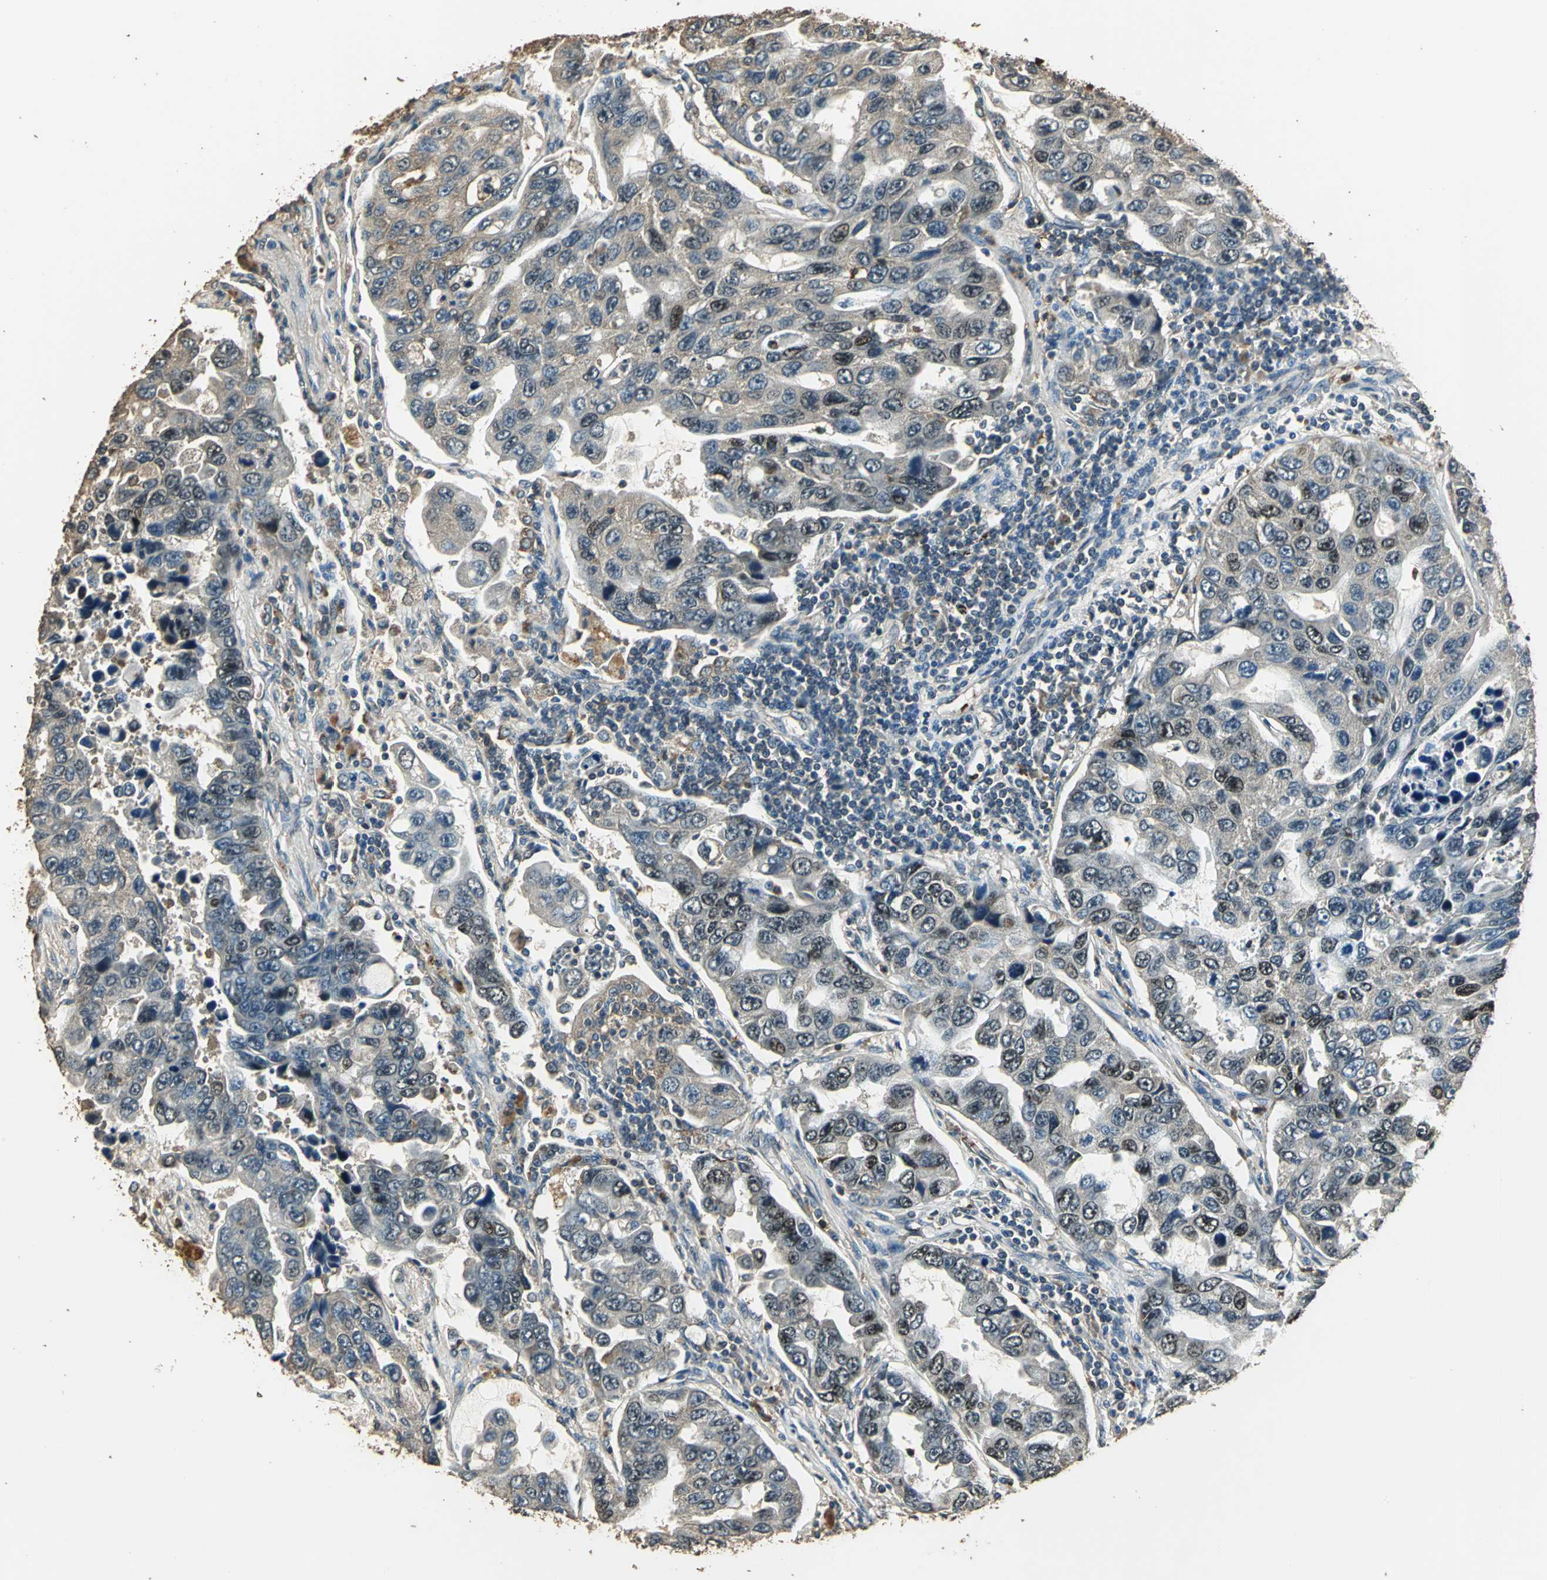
{"staining": {"intensity": "moderate", "quantity": ">75%", "location": "cytoplasmic/membranous,nuclear"}, "tissue": "lung cancer", "cell_type": "Tumor cells", "image_type": "cancer", "snomed": [{"axis": "morphology", "description": "Adenocarcinoma, NOS"}, {"axis": "topography", "description": "Lung"}], "caption": "Lung adenocarcinoma tissue reveals moderate cytoplasmic/membranous and nuclear positivity in approximately >75% of tumor cells The protein of interest is stained brown, and the nuclei are stained in blue (DAB IHC with brightfield microscopy, high magnification).", "gene": "TMPRSS4", "patient": {"sex": "male", "age": 64}}